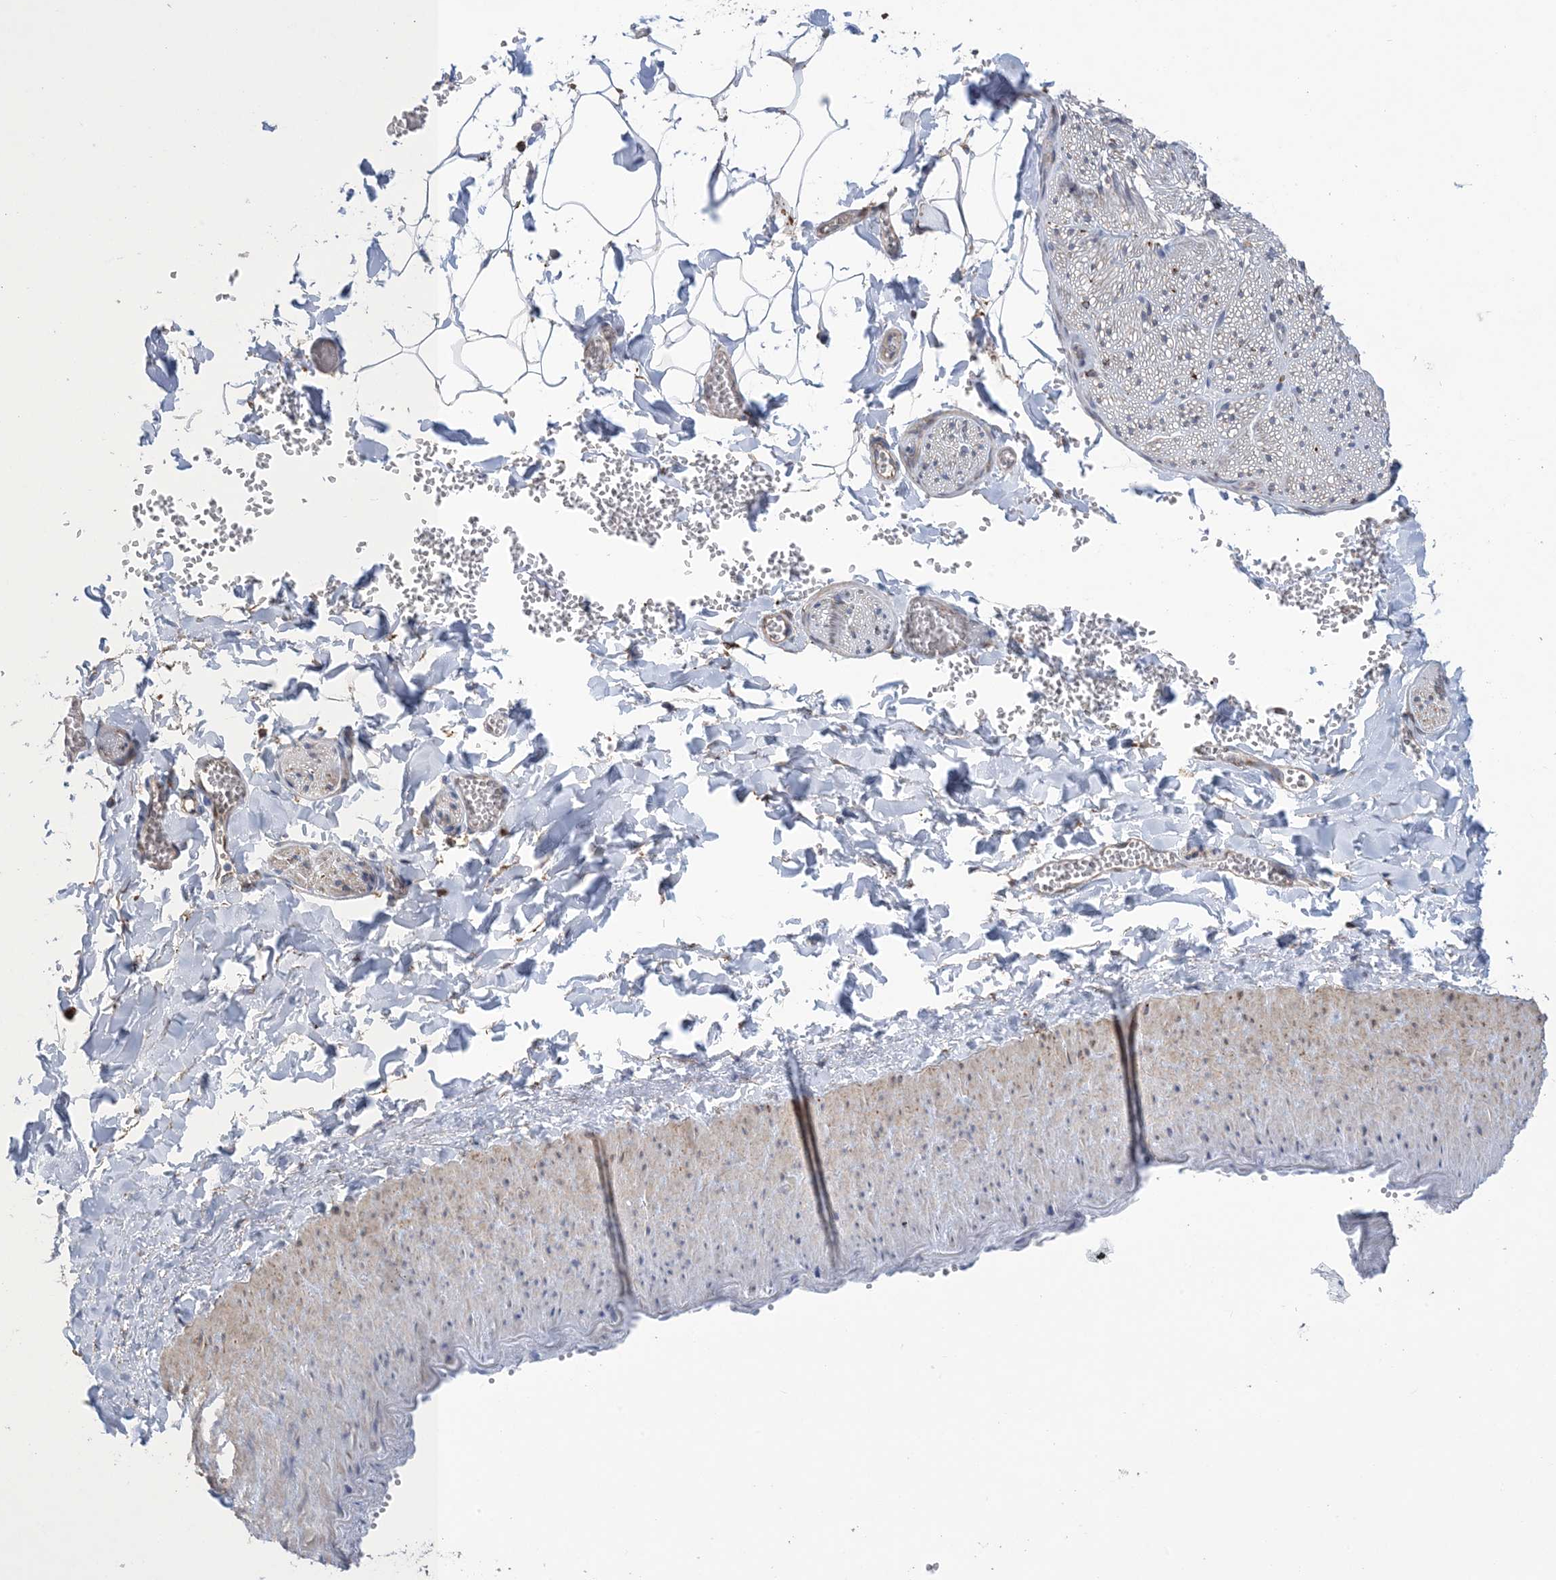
{"staining": {"intensity": "negative", "quantity": "none", "location": "none"}, "tissue": "adipose tissue", "cell_type": "Adipocytes", "image_type": "normal", "snomed": [{"axis": "morphology", "description": "Normal tissue, NOS"}, {"axis": "topography", "description": "Gallbladder"}, {"axis": "topography", "description": "Peripheral nerve tissue"}], "caption": "Adipocytes are negative for brown protein staining in benign adipose tissue. The staining is performed using DAB brown chromogen with nuclei counter-stained in using hematoxylin.", "gene": "SHANK1", "patient": {"sex": "male", "age": 38}}